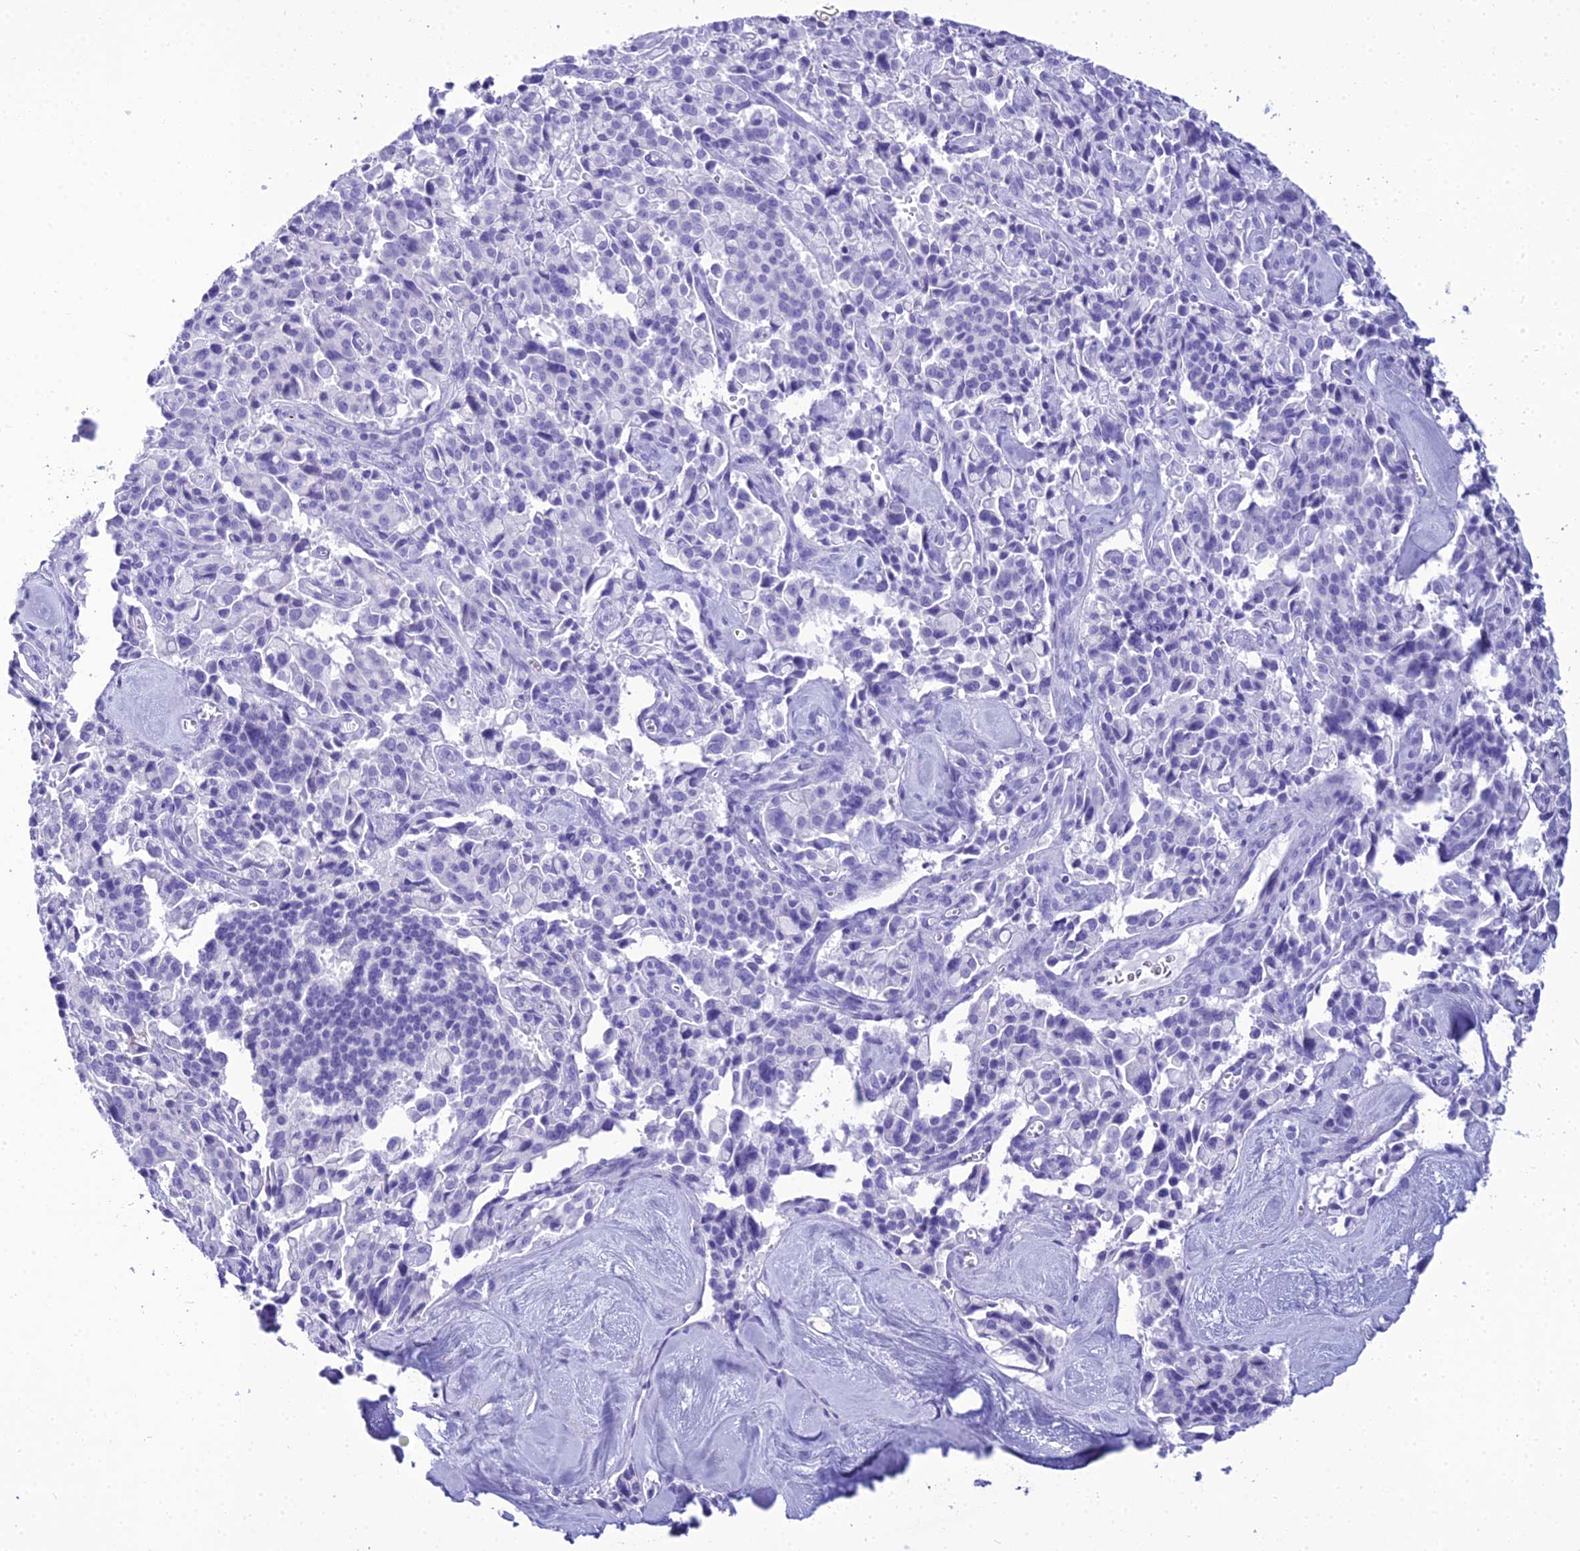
{"staining": {"intensity": "negative", "quantity": "none", "location": "none"}, "tissue": "pancreatic cancer", "cell_type": "Tumor cells", "image_type": "cancer", "snomed": [{"axis": "morphology", "description": "Adenocarcinoma, NOS"}, {"axis": "topography", "description": "Pancreas"}], "caption": "Immunohistochemistry (IHC) photomicrograph of human pancreatic cancer stained for a protein (brown), which reveals no staining in tumor cells.", "gene": "ZNF442", "patient": {"sex": "male", "age": 65}}